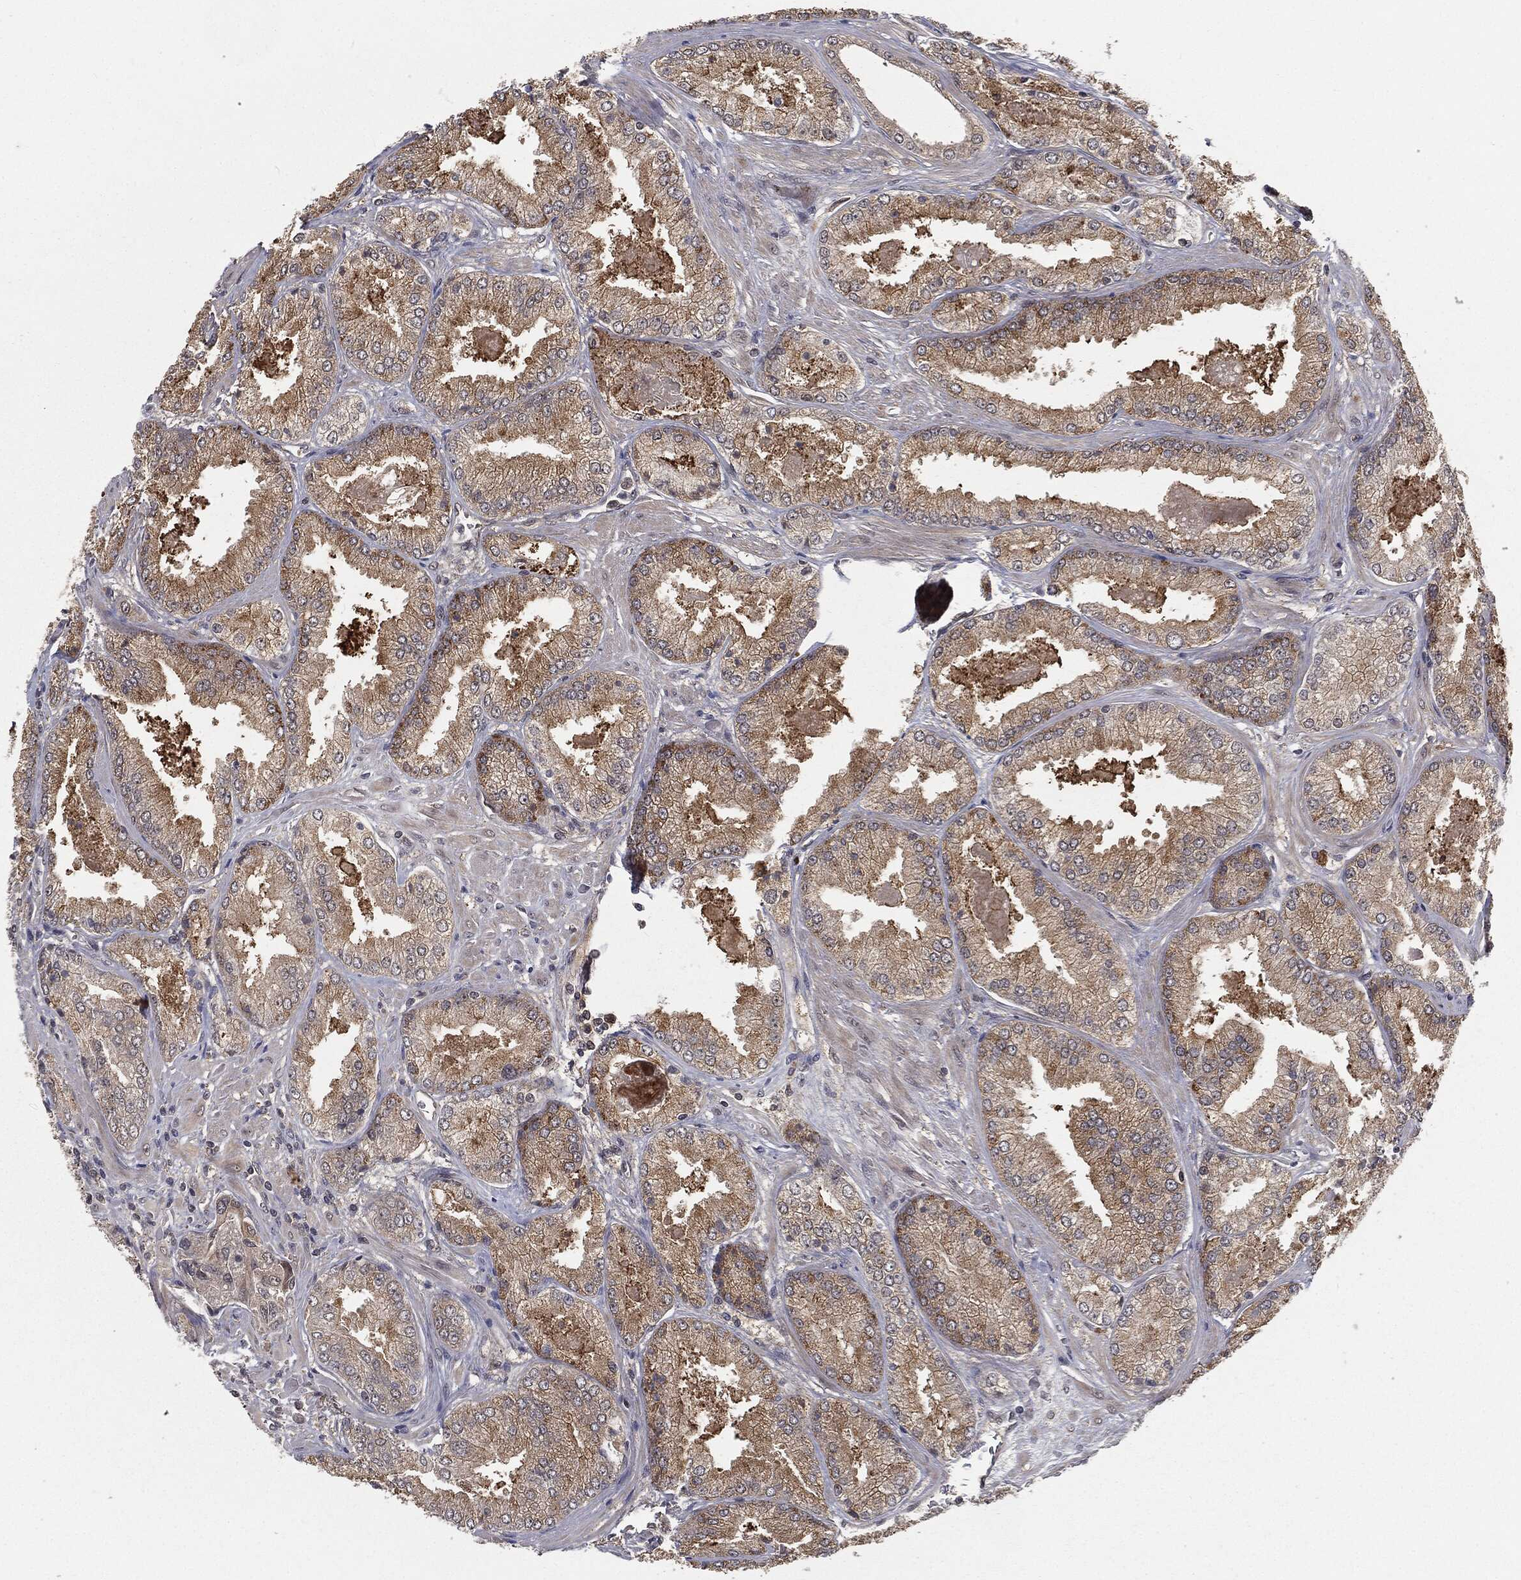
{"staining": {"intensity": "weak", "quantity": "25%-75%", "location": "cytoplasmic/membranous"}, "tissue": "prostate cancer", "cell_type": "Tumor cells", "image_type": "cancer", "snomed": [{"axis": "morphology", "description": "Adenocarcinoma, Low grade"}, {"axis": "topography", "description": "Prostate"}], "caption": "Immunohistochemistry (IHC) image of neoplastic tissue: human prostate cancer (adenocarcinoma (low-grade)) stained using immunohistochemistry displays low levels of weak protein expression localized specifically in the cytoplasmic/membranous of tumor cells, appearing as a cytoplasmic/membranous brown color.", "gene": "FBXO7", "patient": {"sex": "male", "age": 68}}